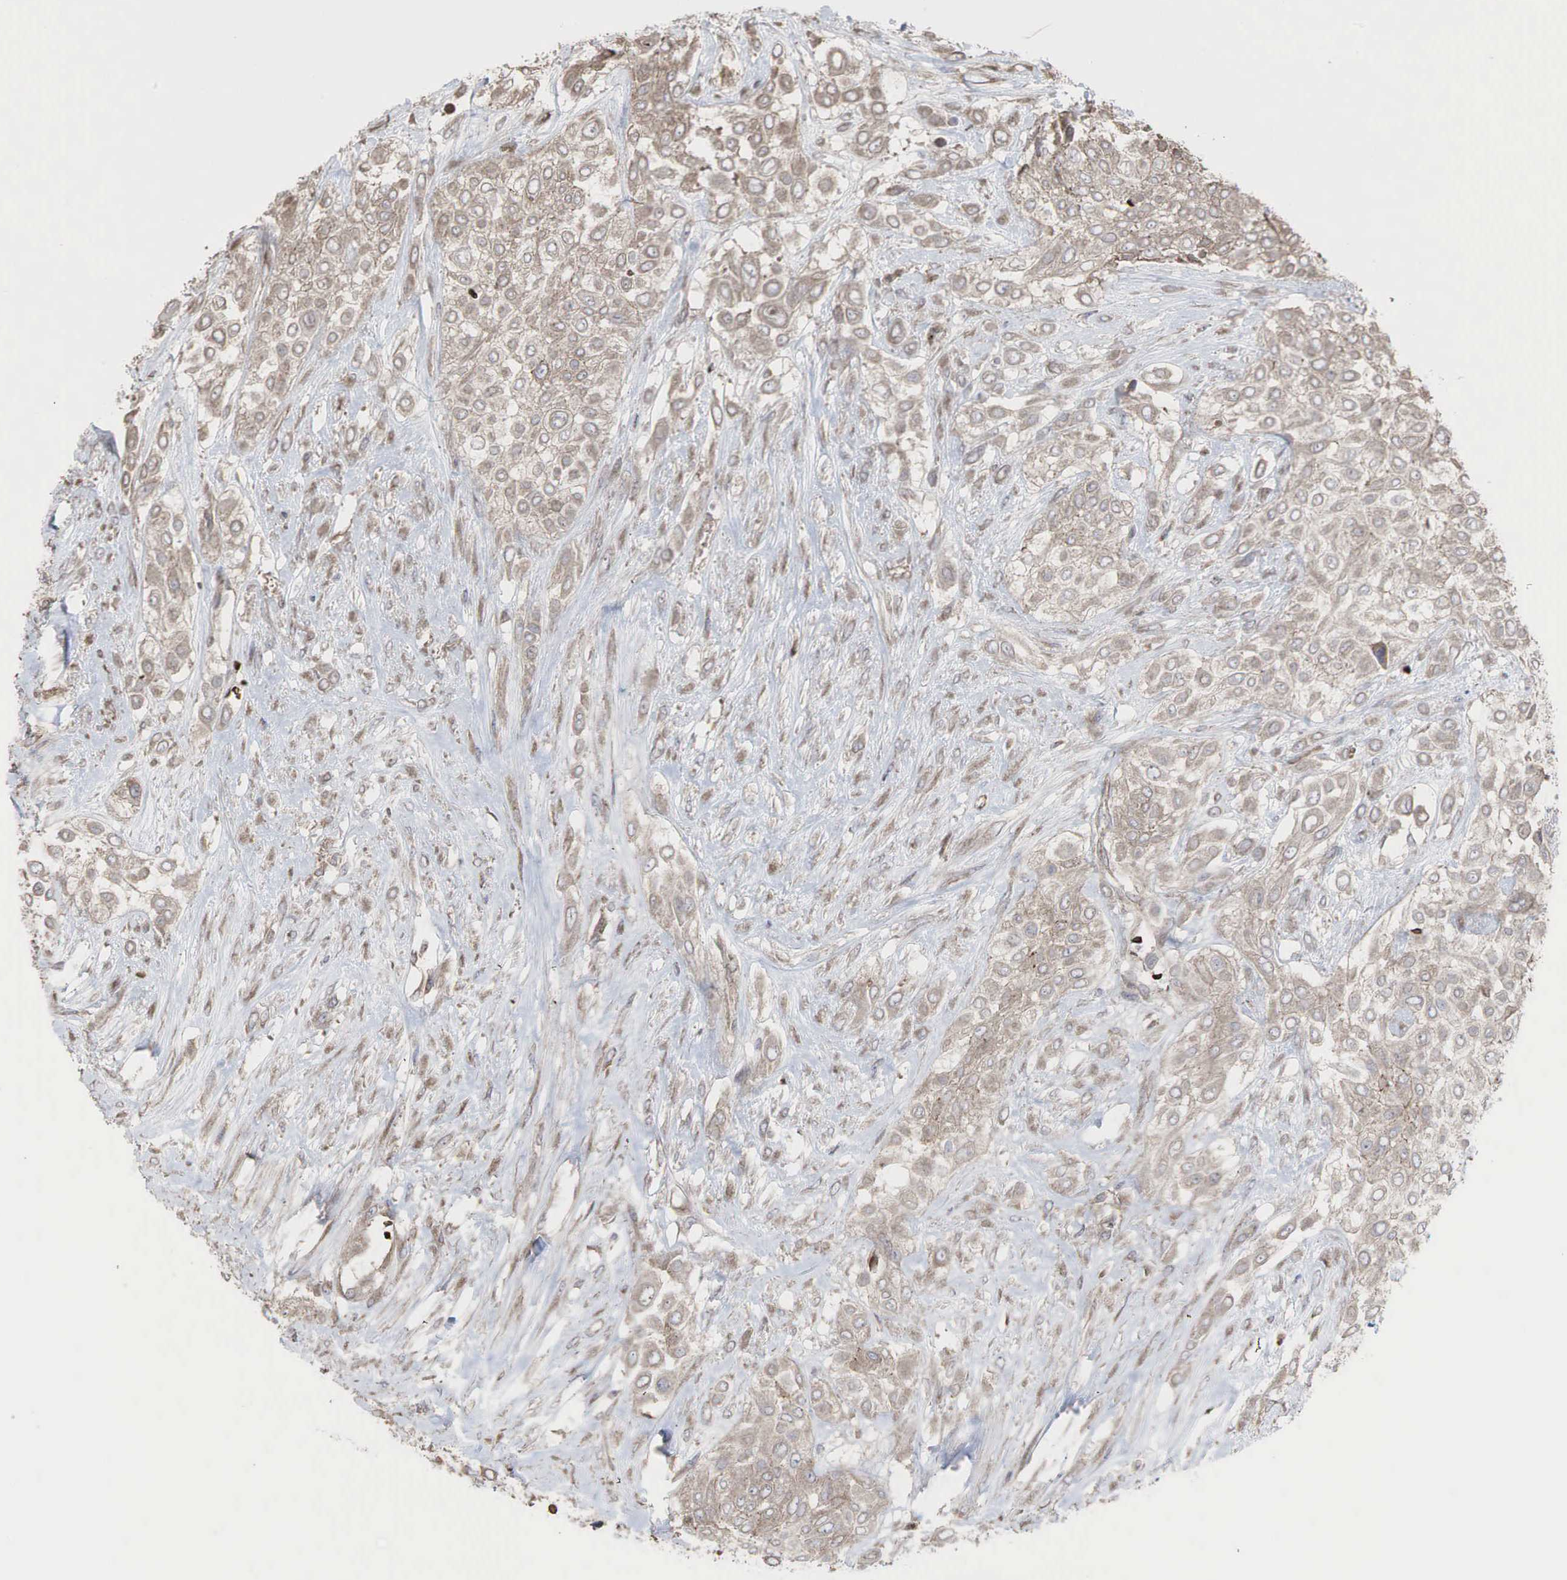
{"staining": {"intensity": "weak", "quantity": ">75%", "location": "cytoplasmic/membranous"}, "tissue": "urothelial cancer", "cell_type": "Tumor cells", "image_type": "cancer", "snomed": [{"axis": "morphology", "description": "Urothelial carcinoma, High grade"}, {"axis": "topography", "description": "Urinary bladder"}], "caption": "Tumor cells exhibit low levels of weak cytoplasmic/membranous staining in approximately >75% of cells in human urothelial cancer. (DAB (3,3'-diaminobenzidine) = brown stain, brightfield microscopy at high magnification).", "gene": "PABPC5", "patient": {"sex": "male", "age": 57}}